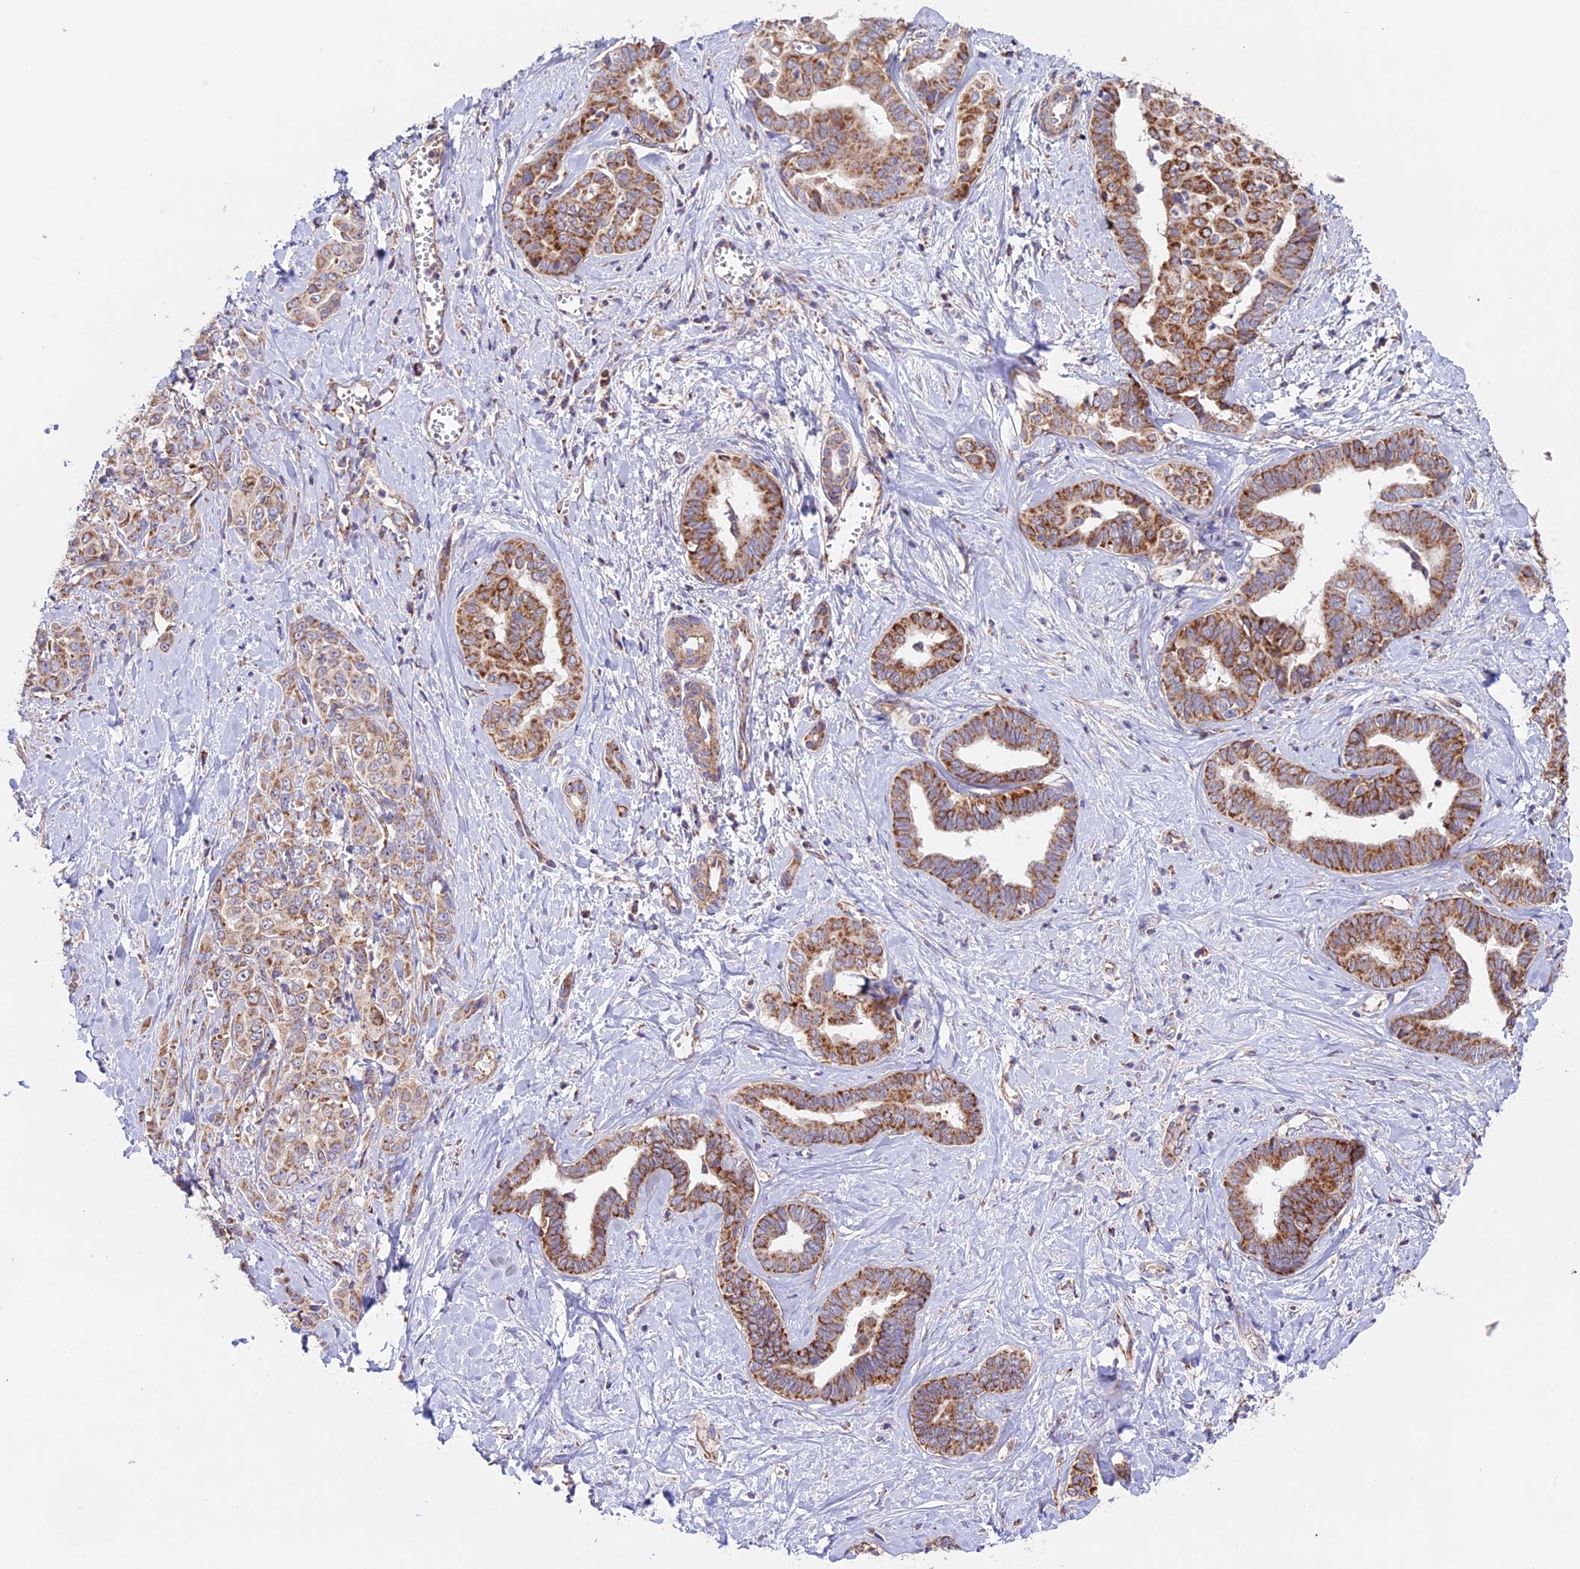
{"staining": {"intensity": "strong", "quantity": "25%-75%", "location": "cytoplasmic/membranous"}, "tissue": "liver cancer", "cell_type": "Tumor cells", "image_type": "cancer", "snomed": [{"axis": "morphology", "description": "Cholangiocarcinoma"}, {"axis": "topography", "description": "Liver"}], "caption": "Cholangiocarcinoma (liver) tissue exhibits strong cytoplasmic/membranous positivity in approximately 25%-75% of tumor cells, visualized by immunohistochemistry.", "gene": "NDUFA8", "patient": {"sex": "female", "age": 77}}